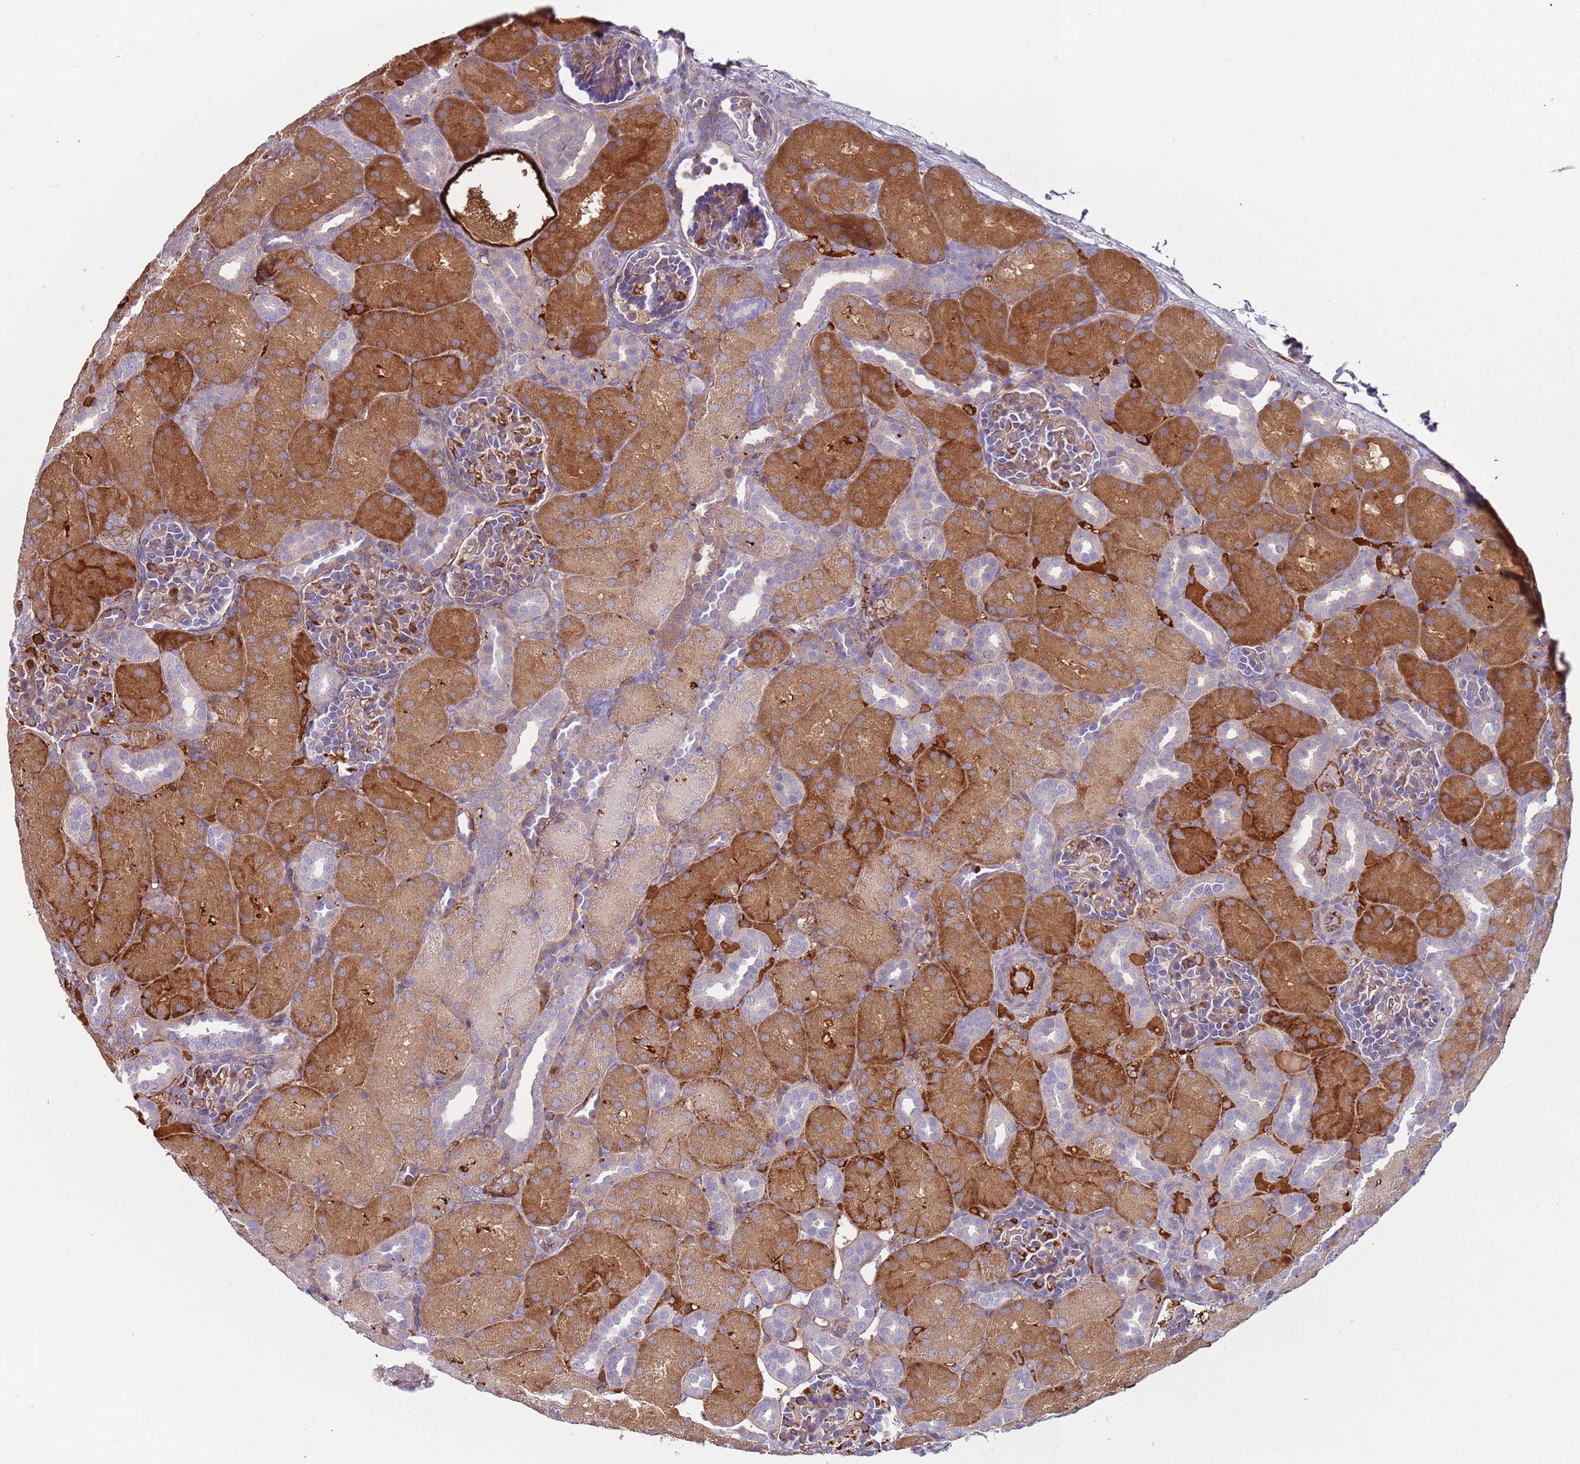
{"staining": {"intensity": "negative", "quantity": "none", "location": "none"}, "tissue": "kidney", "cell_type": "Cells in glomeruli", "image_type": "normal", "snomed": [{"axis": "morphology", "description": "Normal tissue, NOS"}, {"axis": "topography", "description": "Kidney"}], "caption": "Immunohistochemistry (IHC) of normal human kidney demonstrates no expression in cells in glomeruli.", "gene": "NADK", "patient": {"sex": "male", "age": 1}}